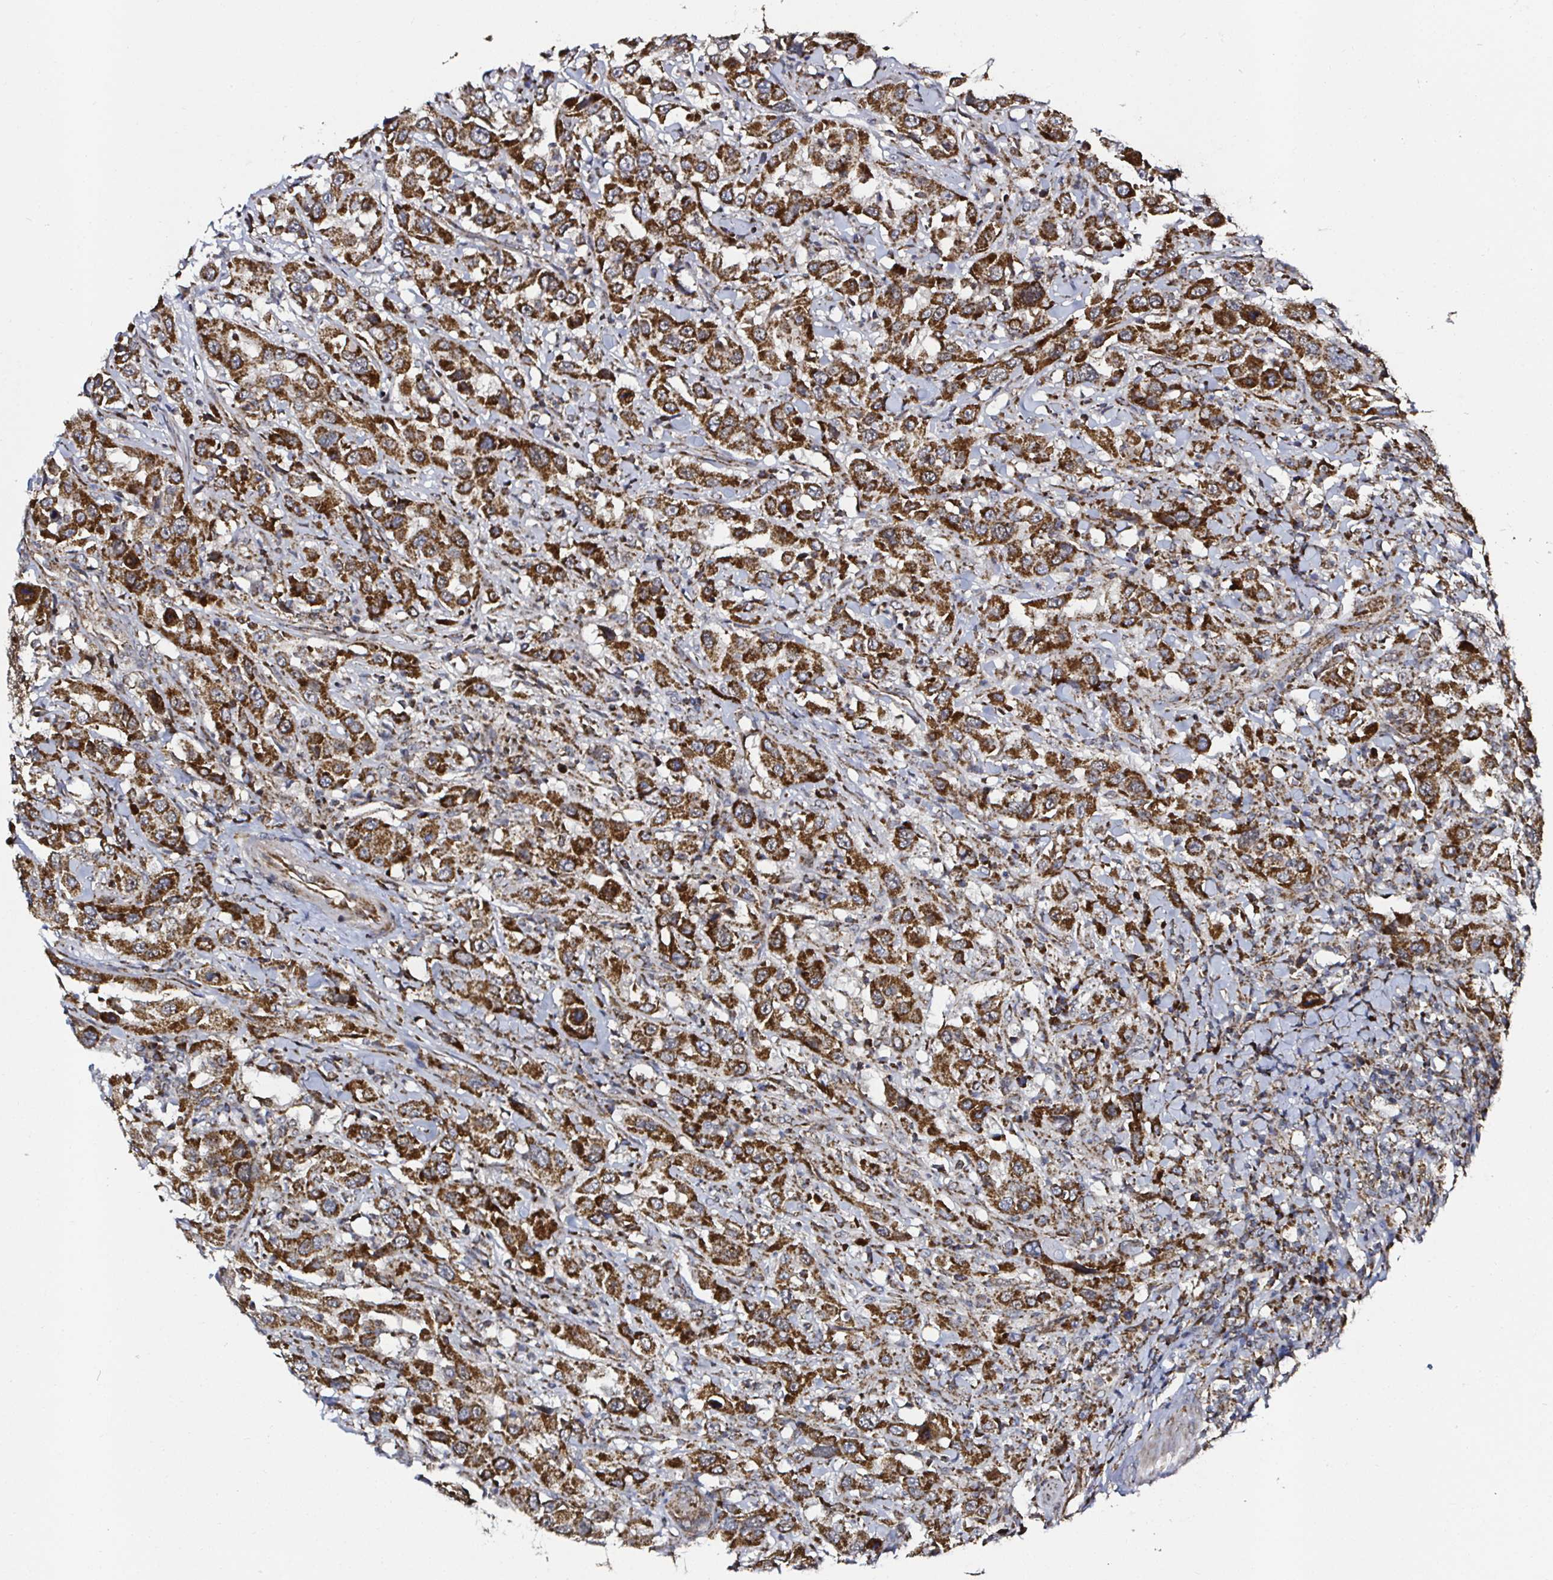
{"staining": {"intensity": "strong", "quantity": ">75%", "location": "cytoplasmic/membranous"}, "tissue": "urothelial cancer", "cell_type": "Tumor cells", "image_type": "cancer", "snomed": [{"axis": "morphology", "description": "Urothelial carcinoma, High grade"}, {"axis": "topography", "description": "Urinary bladder"}], "caption": "A high amount of strong cytoplasmic/membranous positivity is appreciated in about >75% of tumor cells in urothelial cancer tissue. The protein of interest is shown in brown color, while the nuclei are stained blue.", "gene": "ATAD3B", "patient": {"sex": "male", "age": 61}}